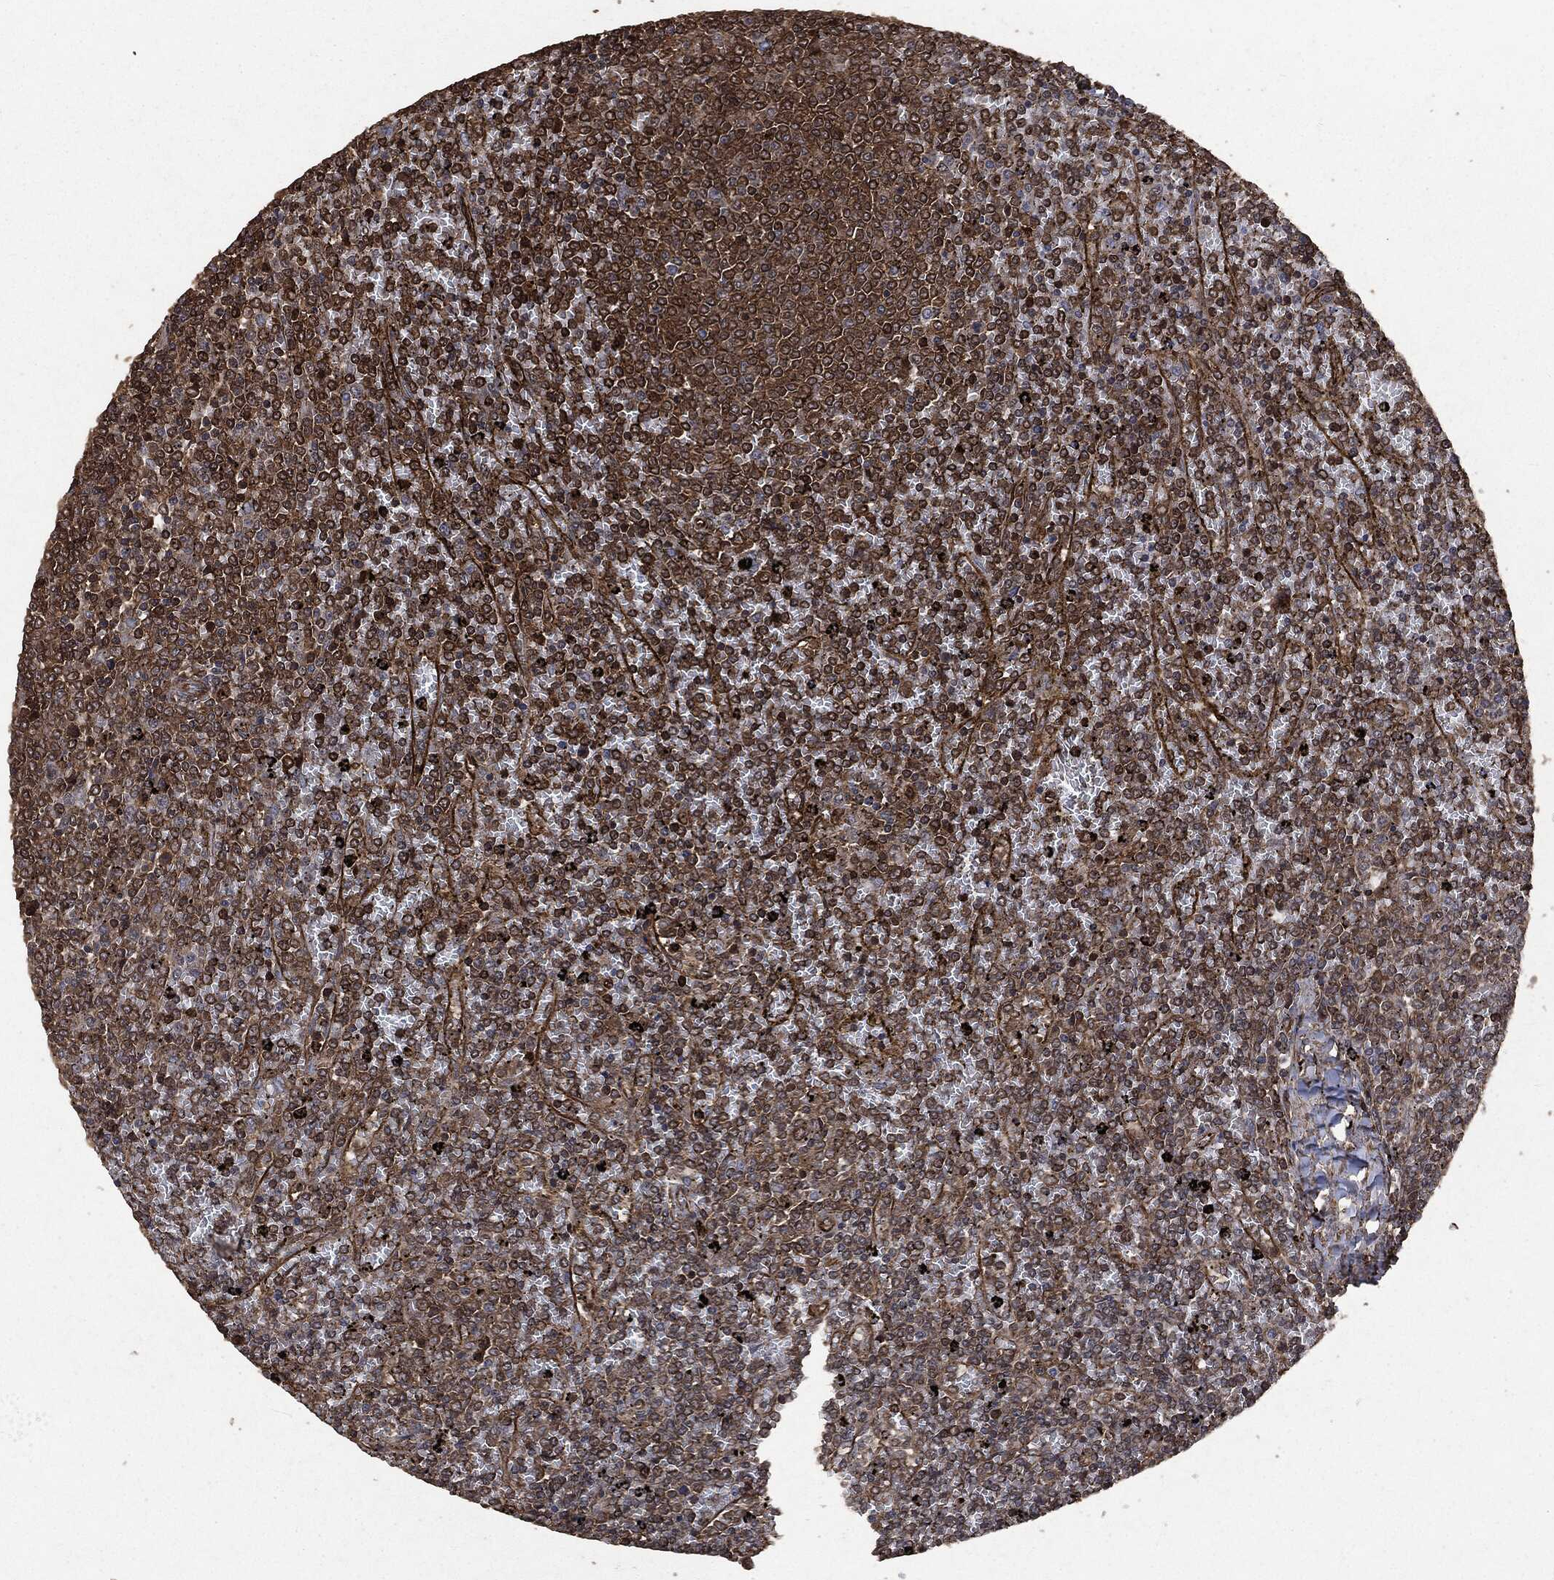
{"staining": {"intensity": "strong", "quantity": "<25%", "location": "cytoplasmic/membranous"}, "tissue": "lymphoma", "cell_type": "Tumor cells", "image_type": "cancer", "snomed": [{"axis": "morphology", "description": "Malignant lymphoma, non-Hodgkin's type, Low grade"}, {"axis": "topography", "description": "Spleen"}], "caption": "DAB immunohistochemical staining of low-grade malignant lymphoma, non-Hodgkin's type shows strong cytoplasmic/membranous protein expression in approximately <25% of tumor cells. Using DAB (3,3'-diaminobenzidine) (brown) and hematoxylin (blue) stains, captured at high magnification using brightfield microscopy.", "gene": "HRAS", "patient": {"sex": "female", "age": 77}}